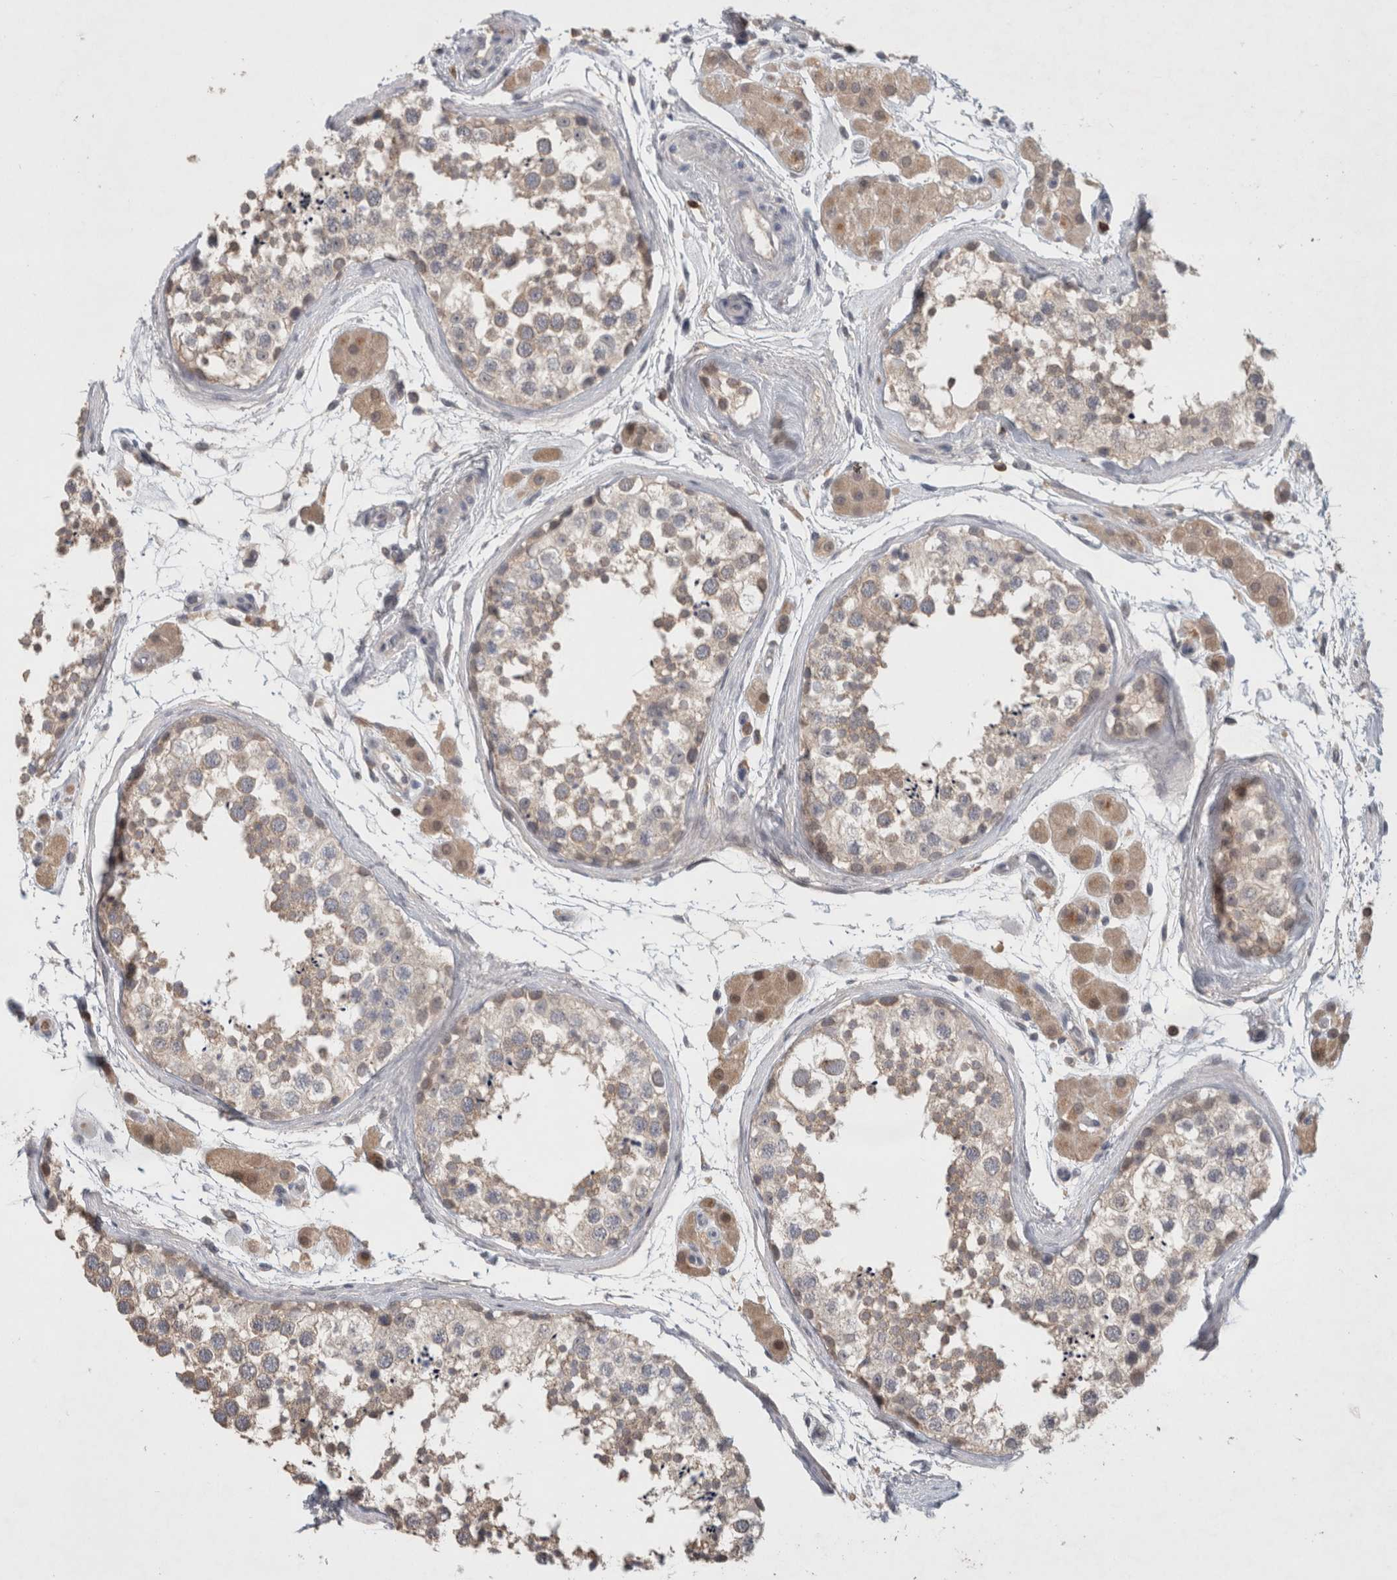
{"staining": {"intensity": "weak", "quantity": "25%-75%", "location": "cytoplasmic/membranous"}, "tissue": "testis", "cell_type": "Cells in seminiferous ducts", "image_type": "normal", "snomed": [{"axis": "morphology", "description": "Normal tissue, NOS"}, {"axis": "topography", "description": "Testis"}], "caption": "IHC histopathology image of unremarkable human testis stained for a protein (brown), which reveals low levels of weak cytoplasmic/membranous staining in approximately 25%-75% of cells in seminiferous ducts.", "gene": "GFRA2", "patient": {"sex": "male", "age": 56}}